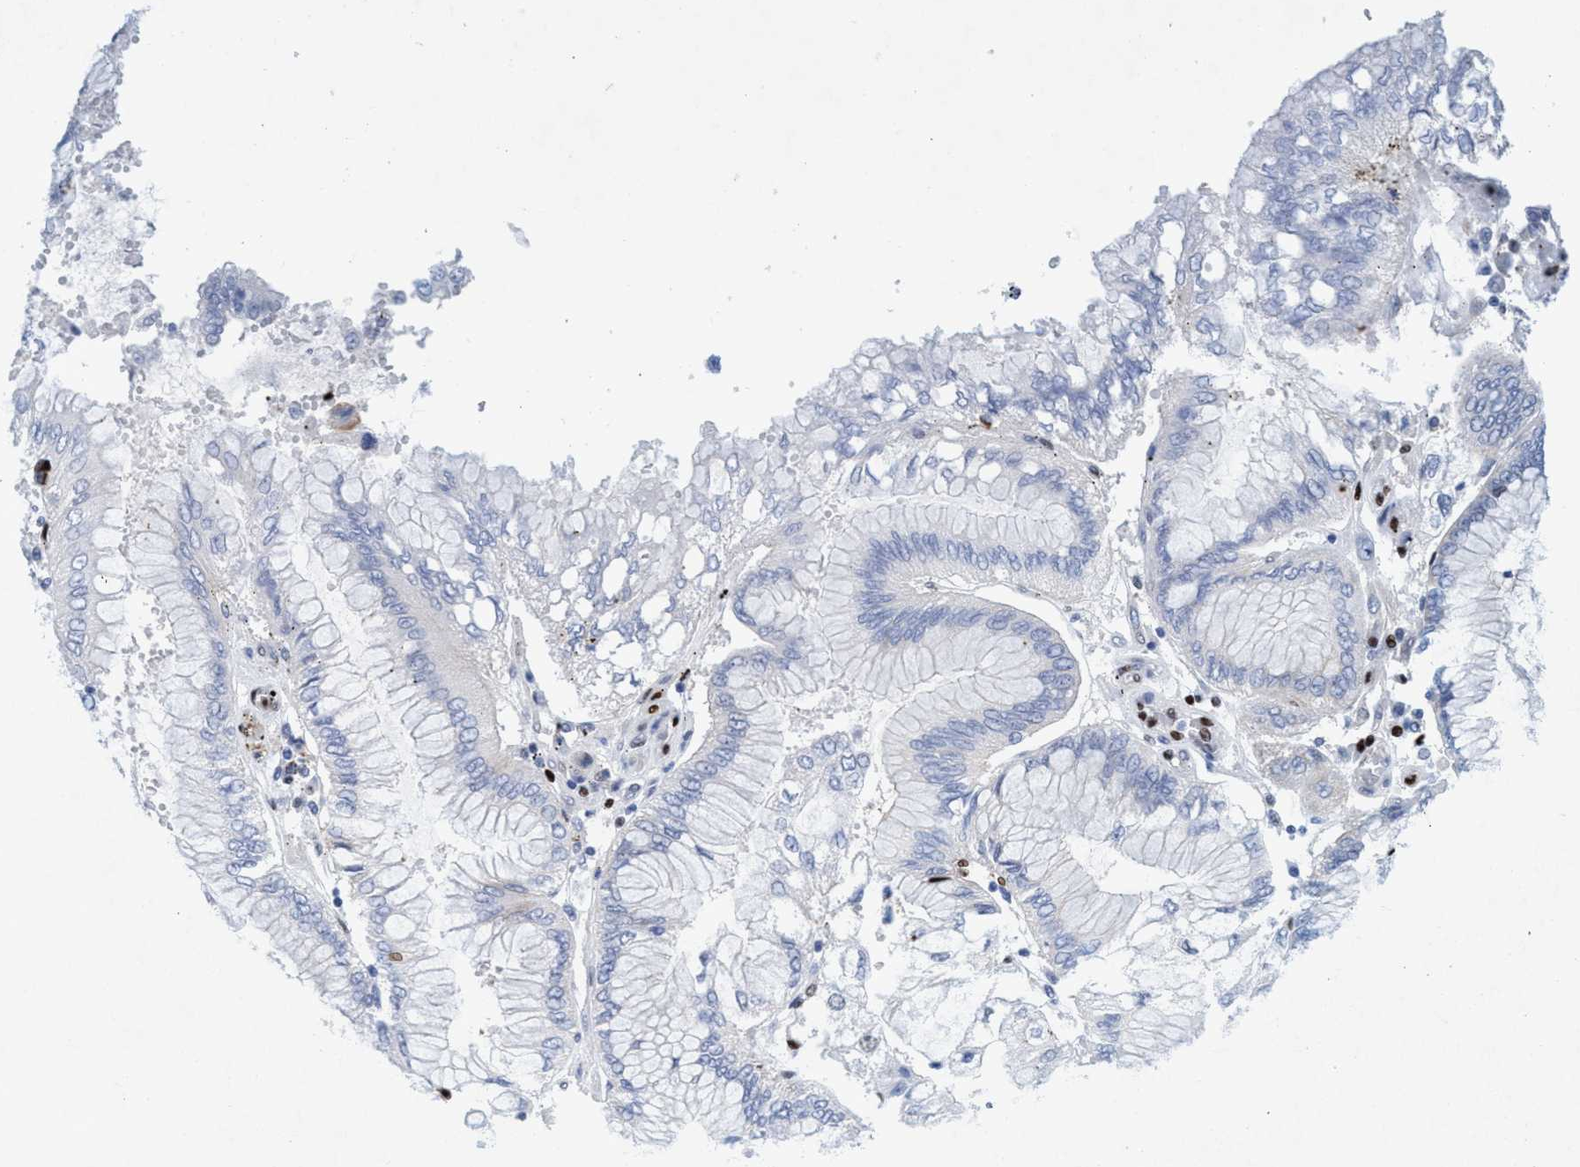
{"staining": {"intensity": "weak", "quantity": "<25%", "location": "cytoplasmic/membranous"}, "tissue": "stomach cancer", "cell_type": "Tumor cells", "image_type": "cancer", "snomed": [{"axis": "morphology", "description": "Adenocarcinoma, NOS"}, {"axis": "topography", "description": "Stomach"}], "caption": "This histopathology image is of stomach adenocarcinoma stained with immunohistochemistry (IHC) to label a protein in brown with the nuclei are counter-stained blue. There is no positivity in tumor cells.", "gene": "R3HCC1", "patient": {"sex": "male", "age": 76}}